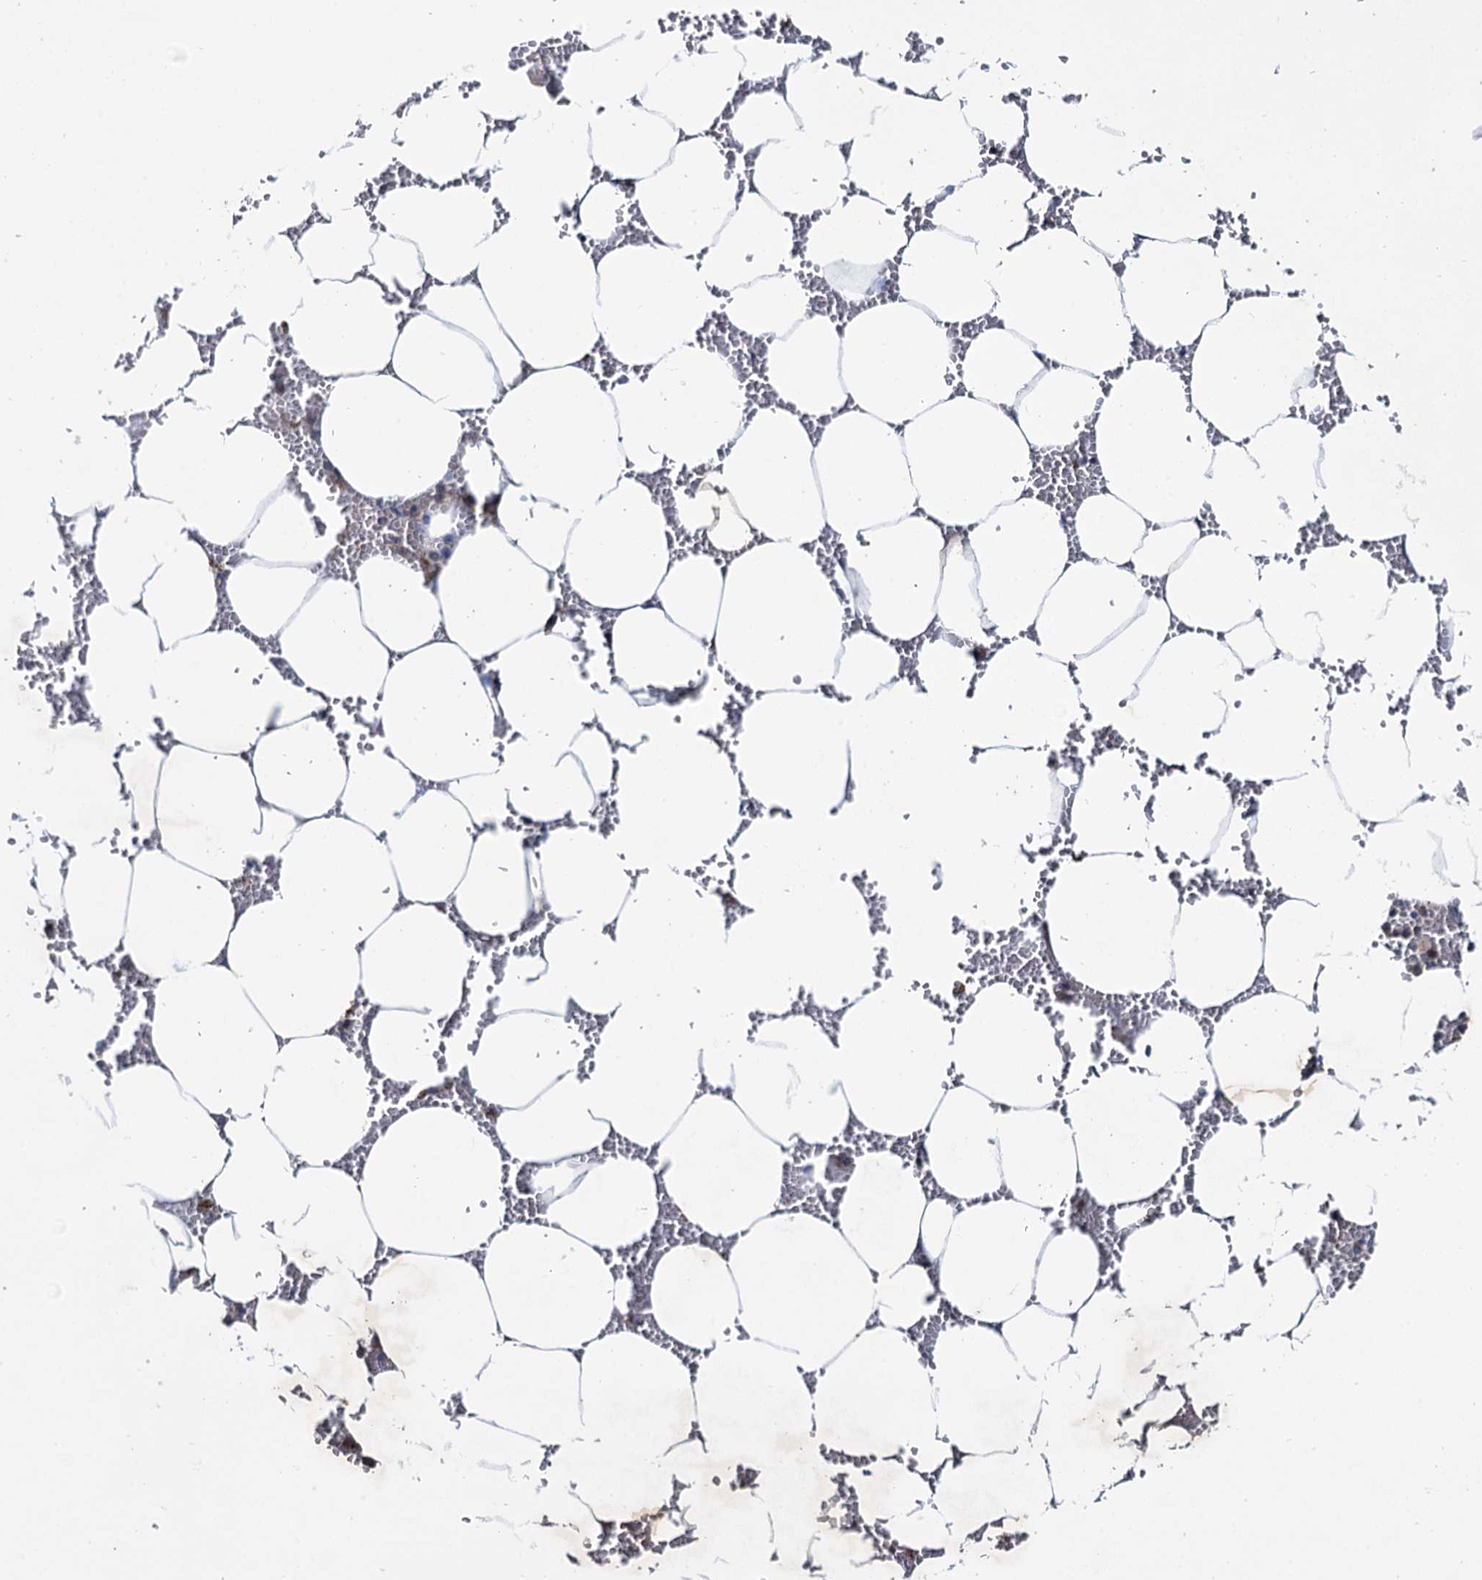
{"staining": {"intensity": "moderate", "quantity": "<25%", "location": "cytoplasmic/membranous"}, "tissue": "bone marrow", "cell_type": "Hematopoietic cells", "image_type": "normal", "snomed": [{"axis": "morphology", "description": "Normal tissue, NOS"}, {"axis": "topography", "description": "Bone marrow"}], "caption": "The micrograph displays immunohistochemical staining of normal bone marrow. There is moderate cytoplasmic/membranous staining is appreciated in approximately <25% of hematopoietic cells.", "gene": "METTL4", "patient": {"sex": "male", "age": 70}}